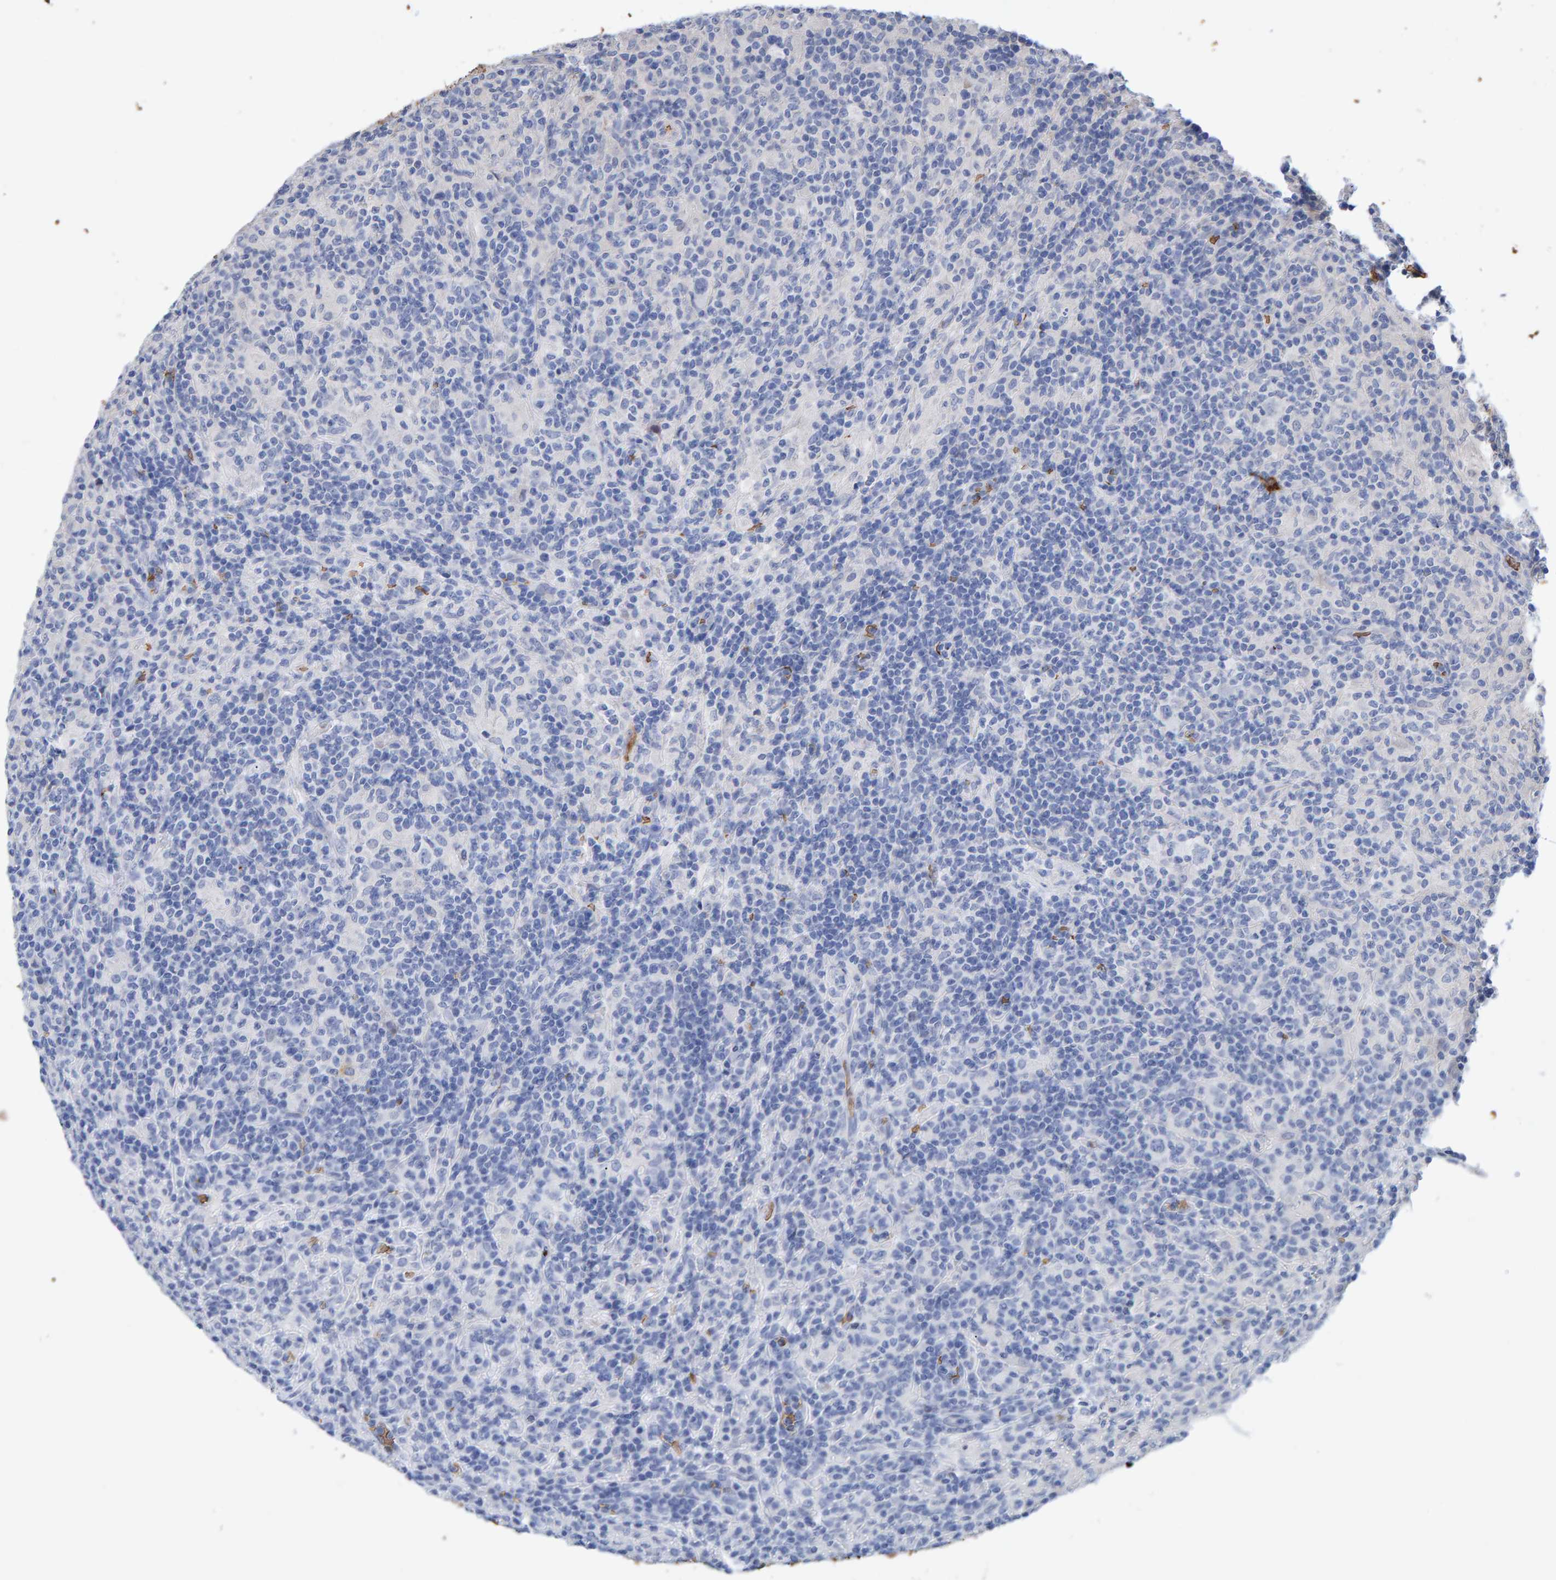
{"staining": {"intensity": "negative", "quantity": "none", "location": "none"}, "tissue": "lymphoma", "cell_type": "Tumor cells", "image_type": "cancer", "snomed": [{"axis": "morphology", "description": "Hodgkin's disease, NOS"}, {"axis": "topography", "description": "Lymph node"}], "caption": "A high-resolution image shows IHC staining of Hodgkin's disease, which displays no significant positivity in tumor cells.", "gene": "VPS9D1", "patient": {"sex": "male", "age": 70}}